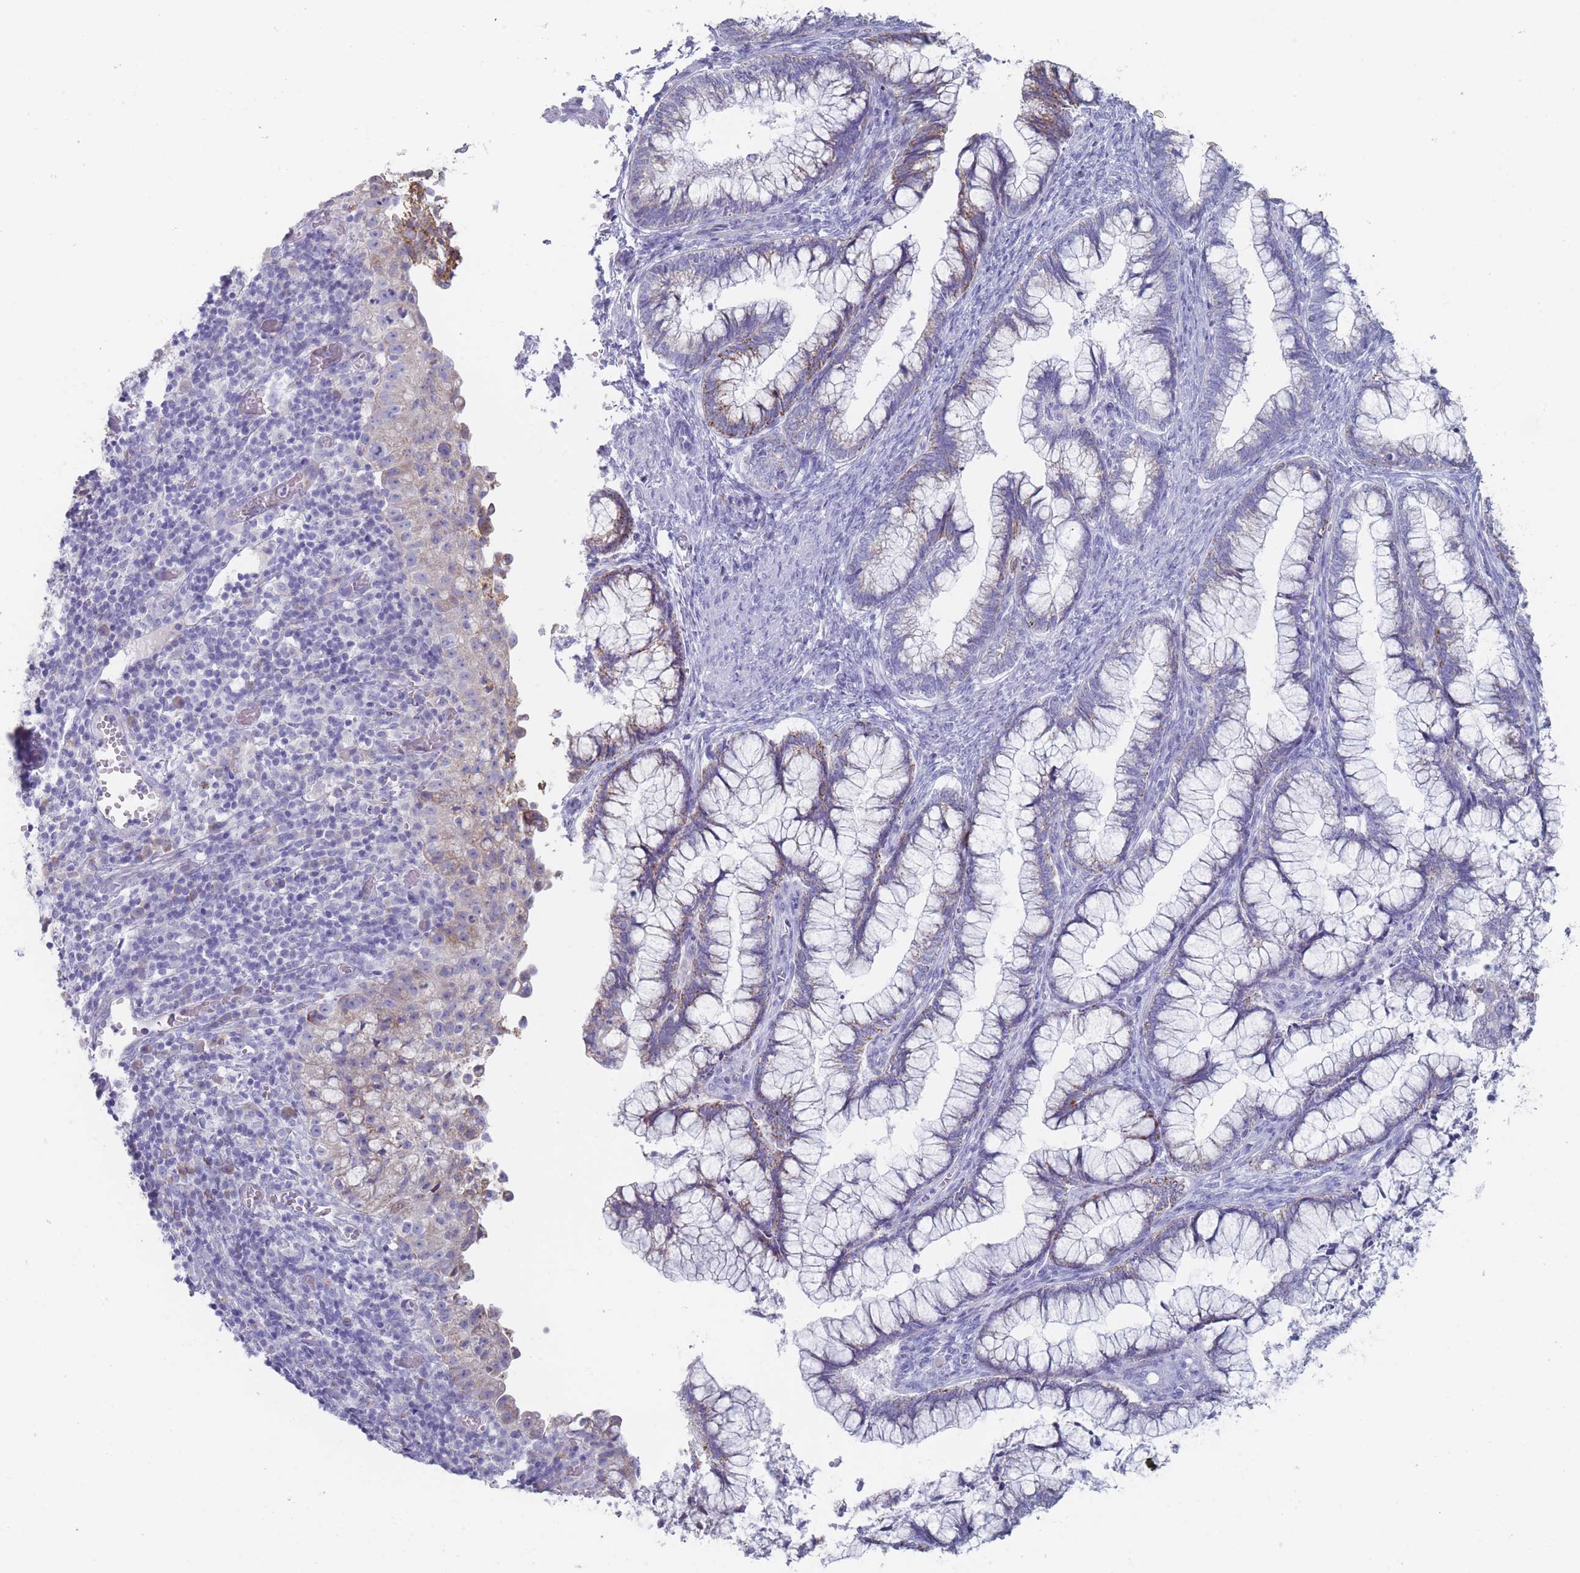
{"staining": {"intensity": "negative", "quantity": "none", "location": "none"}, "tissue": "cervical cancer", "cell_type": "Tumor cells", "image_type": "cancer", "snomed": [{"axis": "morphology", "description": "Adenocarcinoma, NOS"}, {"axis": "topography", "description": "Cervix"}], "caption": "This is an IHC photomicrograph of cervical cancer. There is no expression in tumor cells.", "gene": "ST8SIA5", "patient": {"sex": "female", "age": 44}}